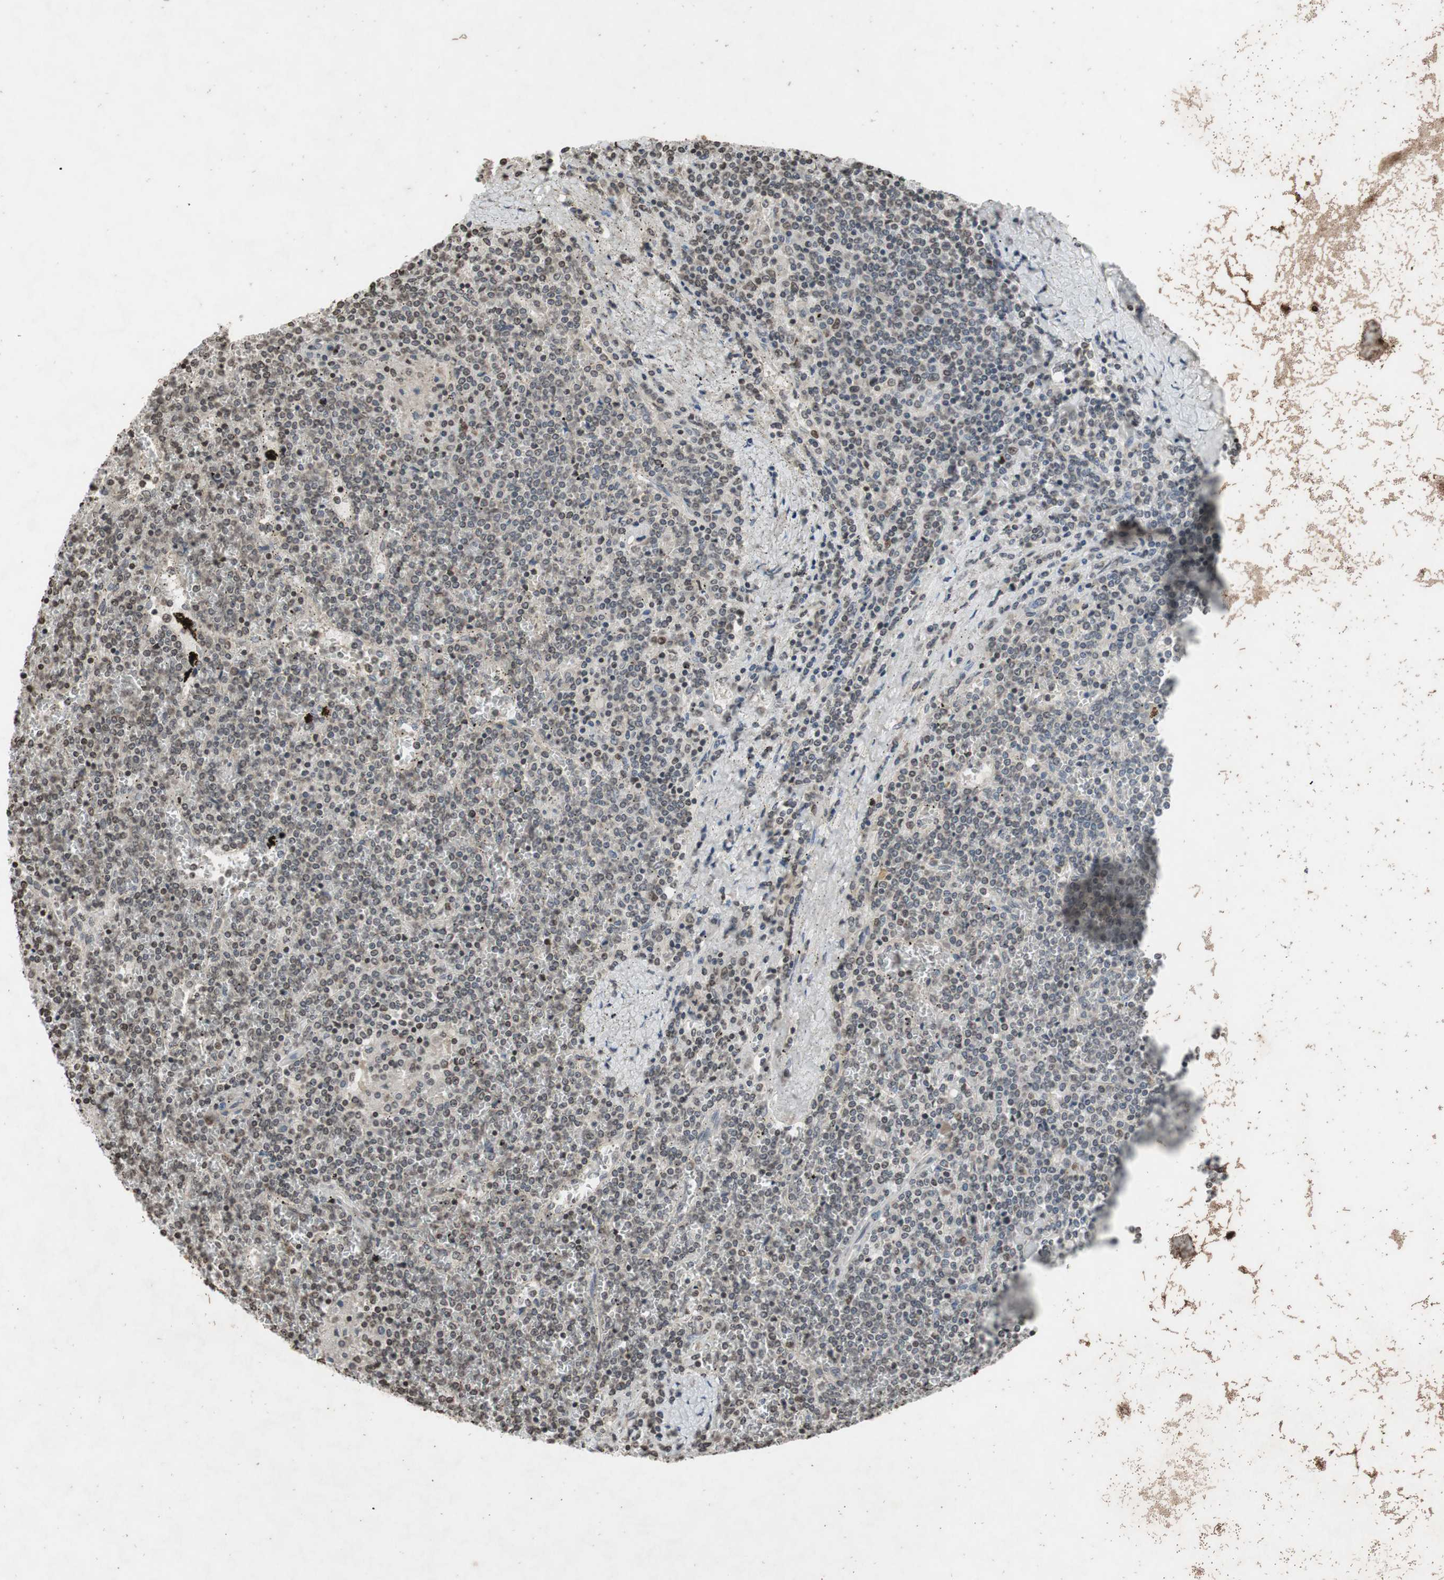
{"staining": {"intensity": "moderate", "quantity": "<25%", "location": "nuclear"}, "tissue": "lymphoma", "cell_type": "Tumor cells", "image_type": "cancer", "snomed": [{"axis": "morphology", "description": "Malignant lymphoma, non-Hodgkin's type, Low grade"}, {"axis": "topography", "description": "Spleen"}], "caption": "Protein expression analysis of human malignant lymphoma, non-Hodgkin's type (low-grade) reveals moderate nuclear expression in about <25% of tumor cells.", "gene": "MCM6", "patient": {"sex": "female", "age": 19}}